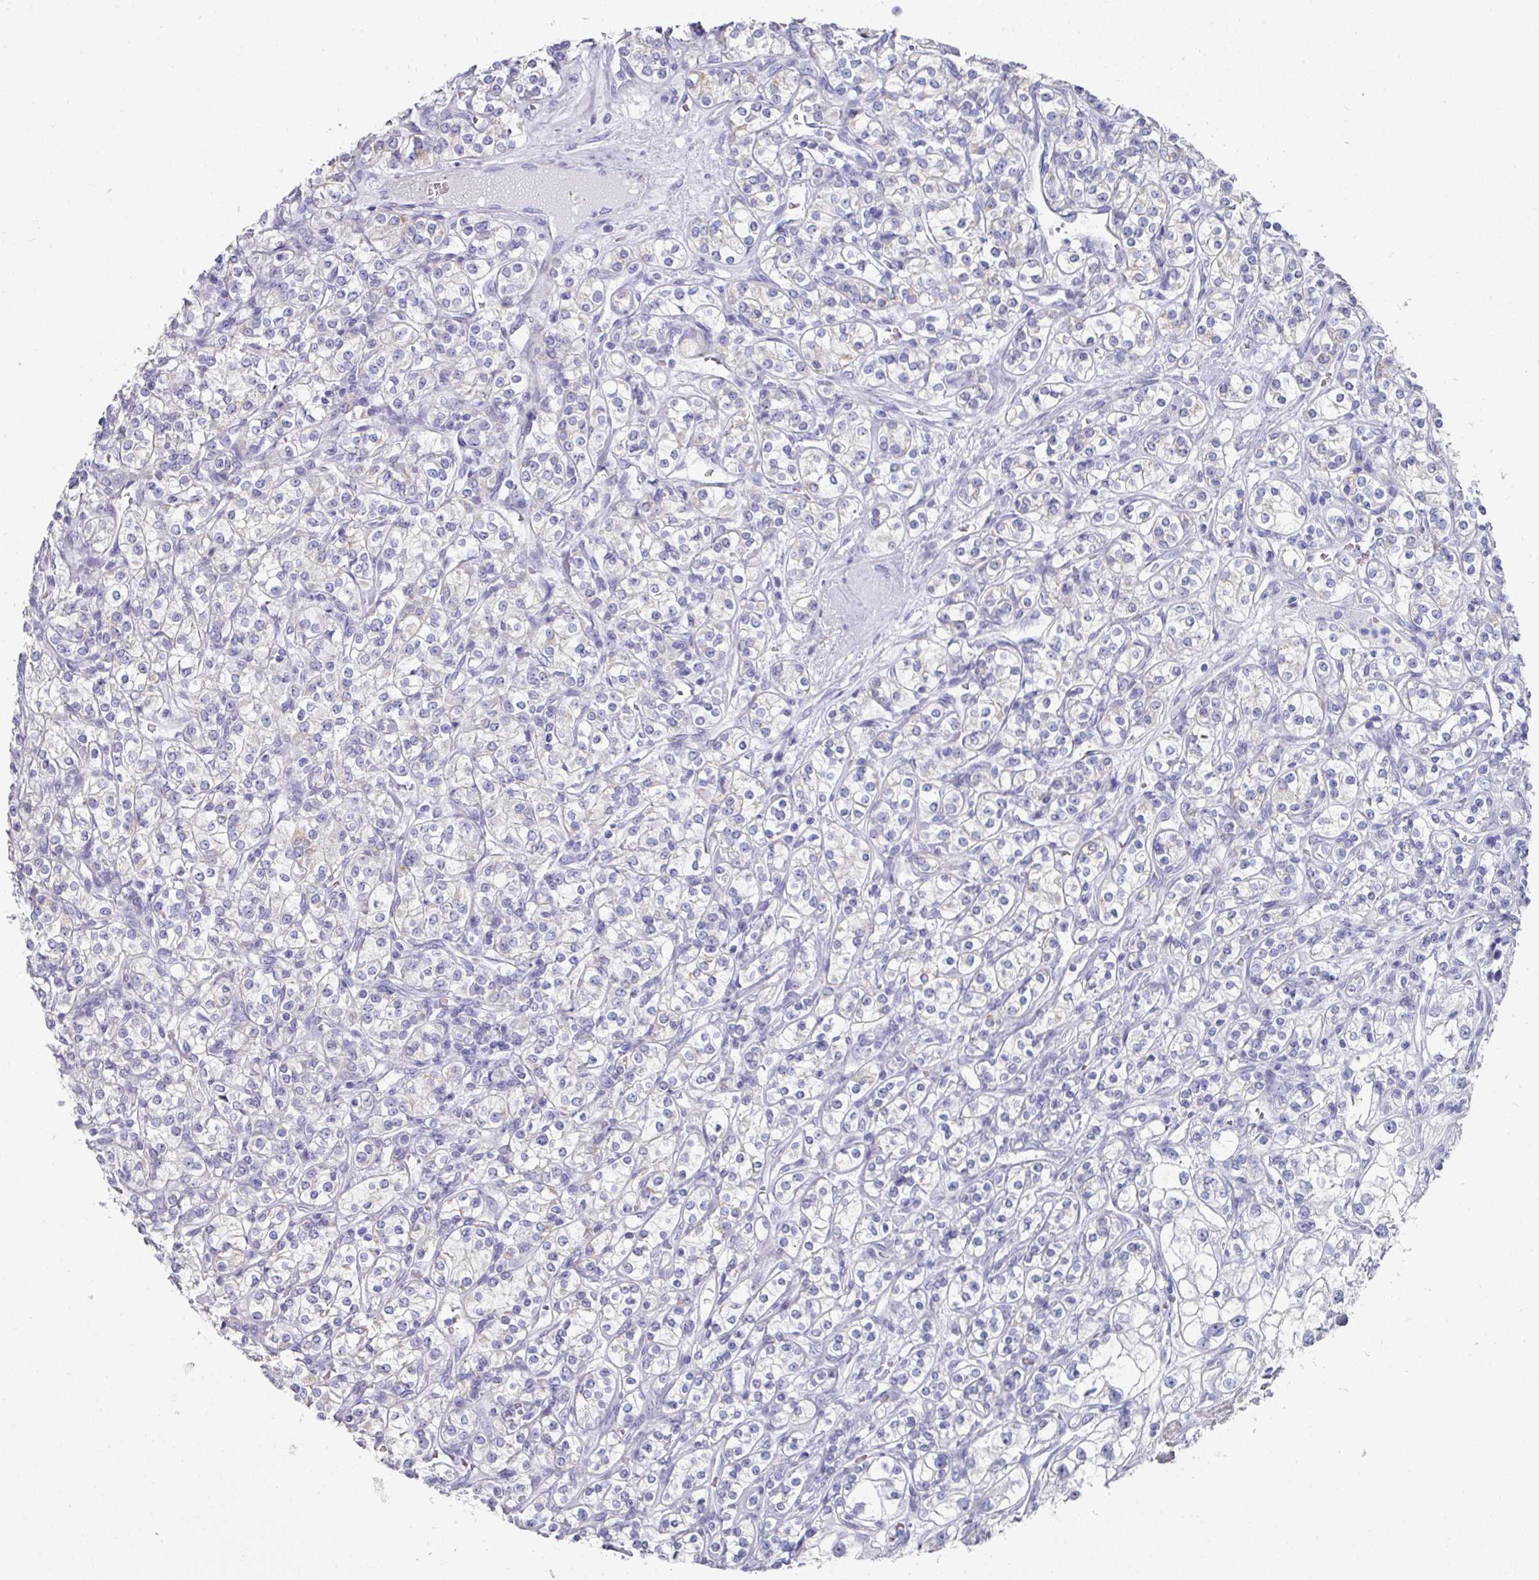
{"staining": {"intensity": "negative", "quantity": "none", "location": "none"}, "tissue": "renal cancer", "cell_type": "Tumor cells", "image_type": "cancer", "snomed": [{"axis": "morphology", "description": "Adenocarcinoma, NOS"}, {"axis": "topography", "description": "Kidney"}], "caption": "This is an immunohistochemistry (IHC) micrograph of renal cancer (adenocarcinoma). There is no expression in tumor cells.", "gene": "SETBP1", "patient": {"sex": "male", "age": 77}}